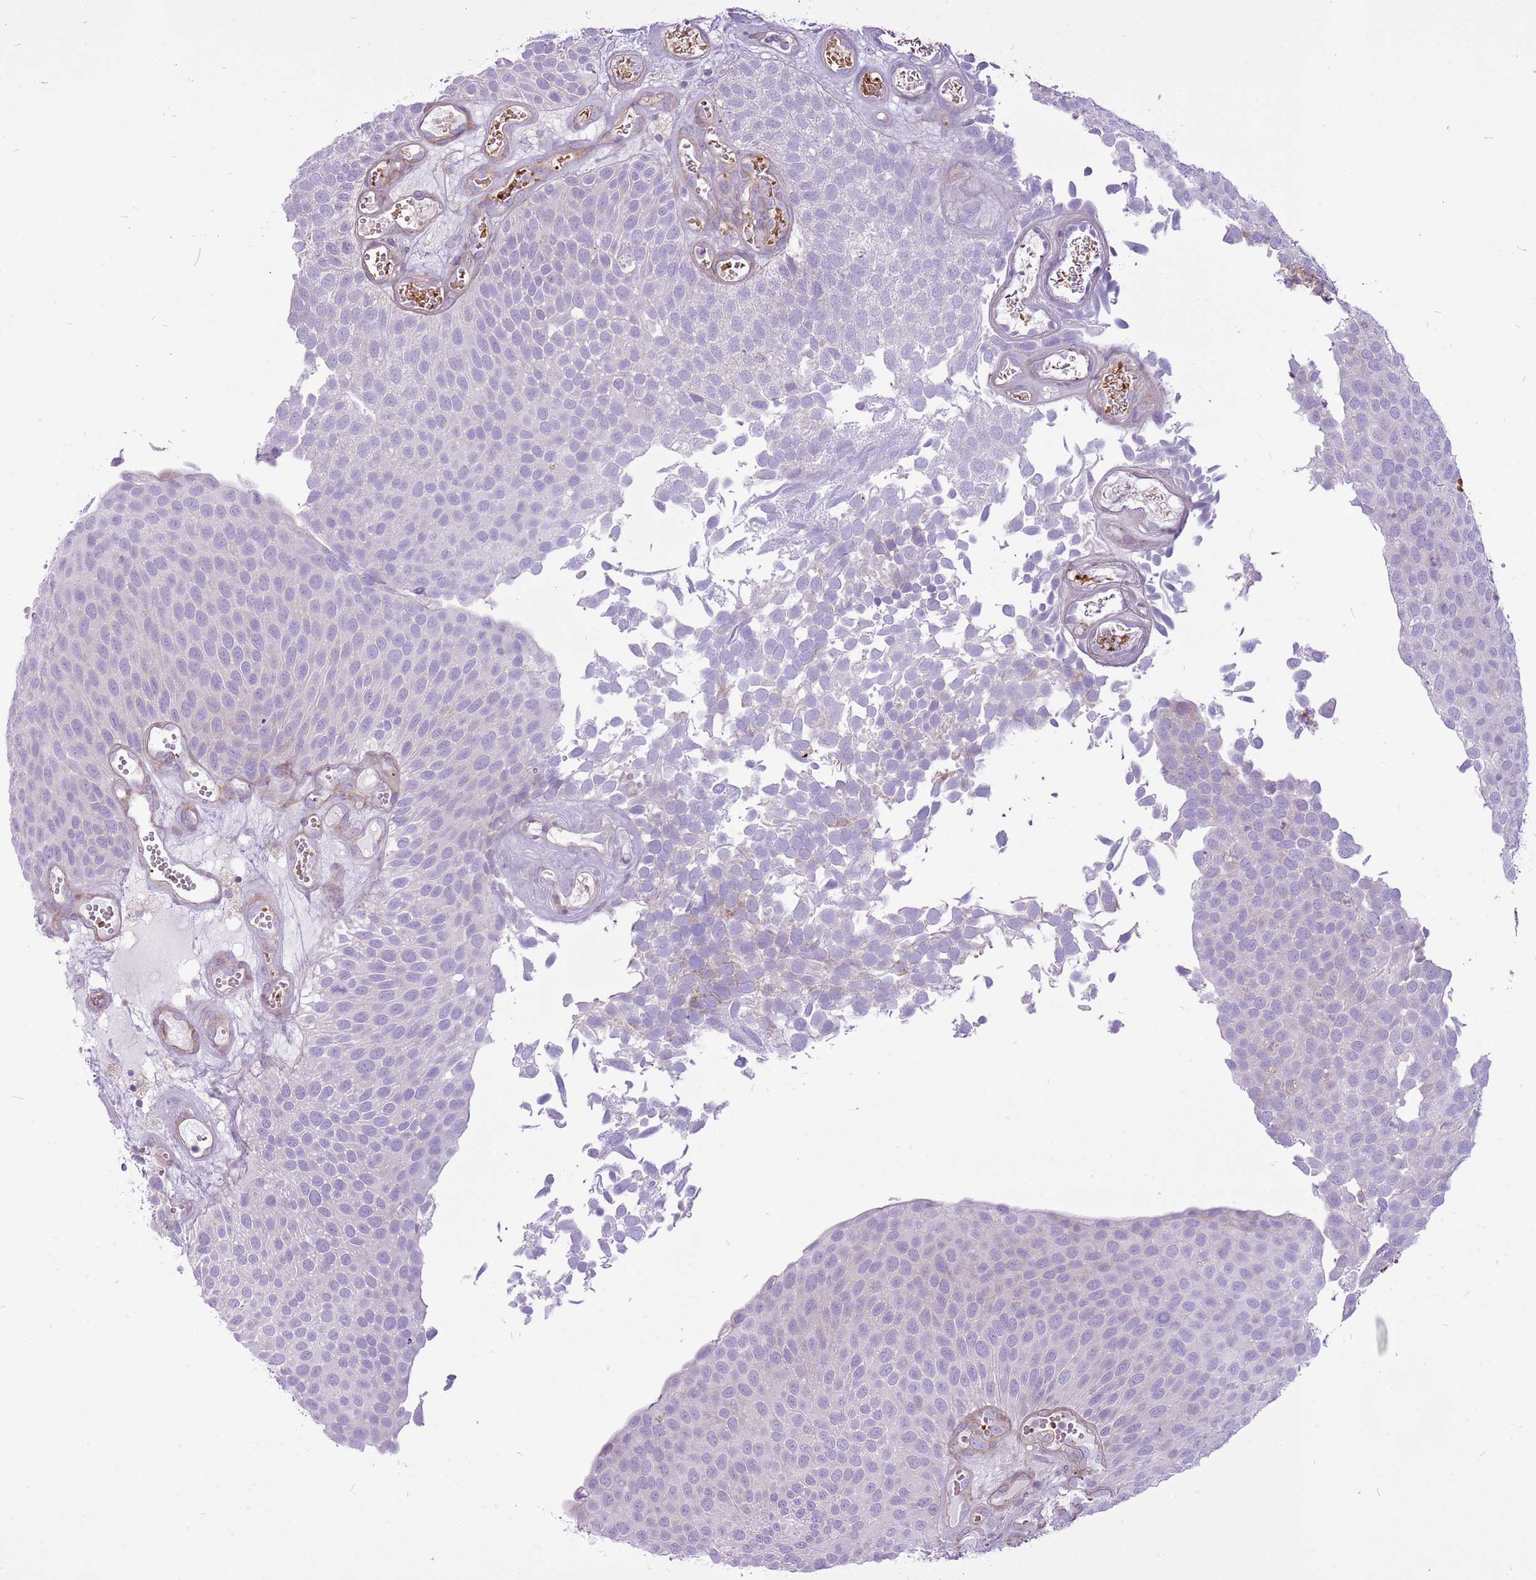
{"staining": {"intensity": "negative", "quantity": "none", "location": "none"}, "tissue": "urothelial cancer", "cell_type": "Tumor cells", "image_type": "cancer", "snomed": [{"axis": "morphology", "description": "Urothelial carcinoma, Low grade"}, {"axis": "topography", "description": "Urinary bladder"}], "caption": "Immunohistochemical staining of human urothelial carcinoma (low-grade) reveals no significant expression in tumor cells.", "gene": "CHAC2", "patient": {"sex": "male", "age": 89}}